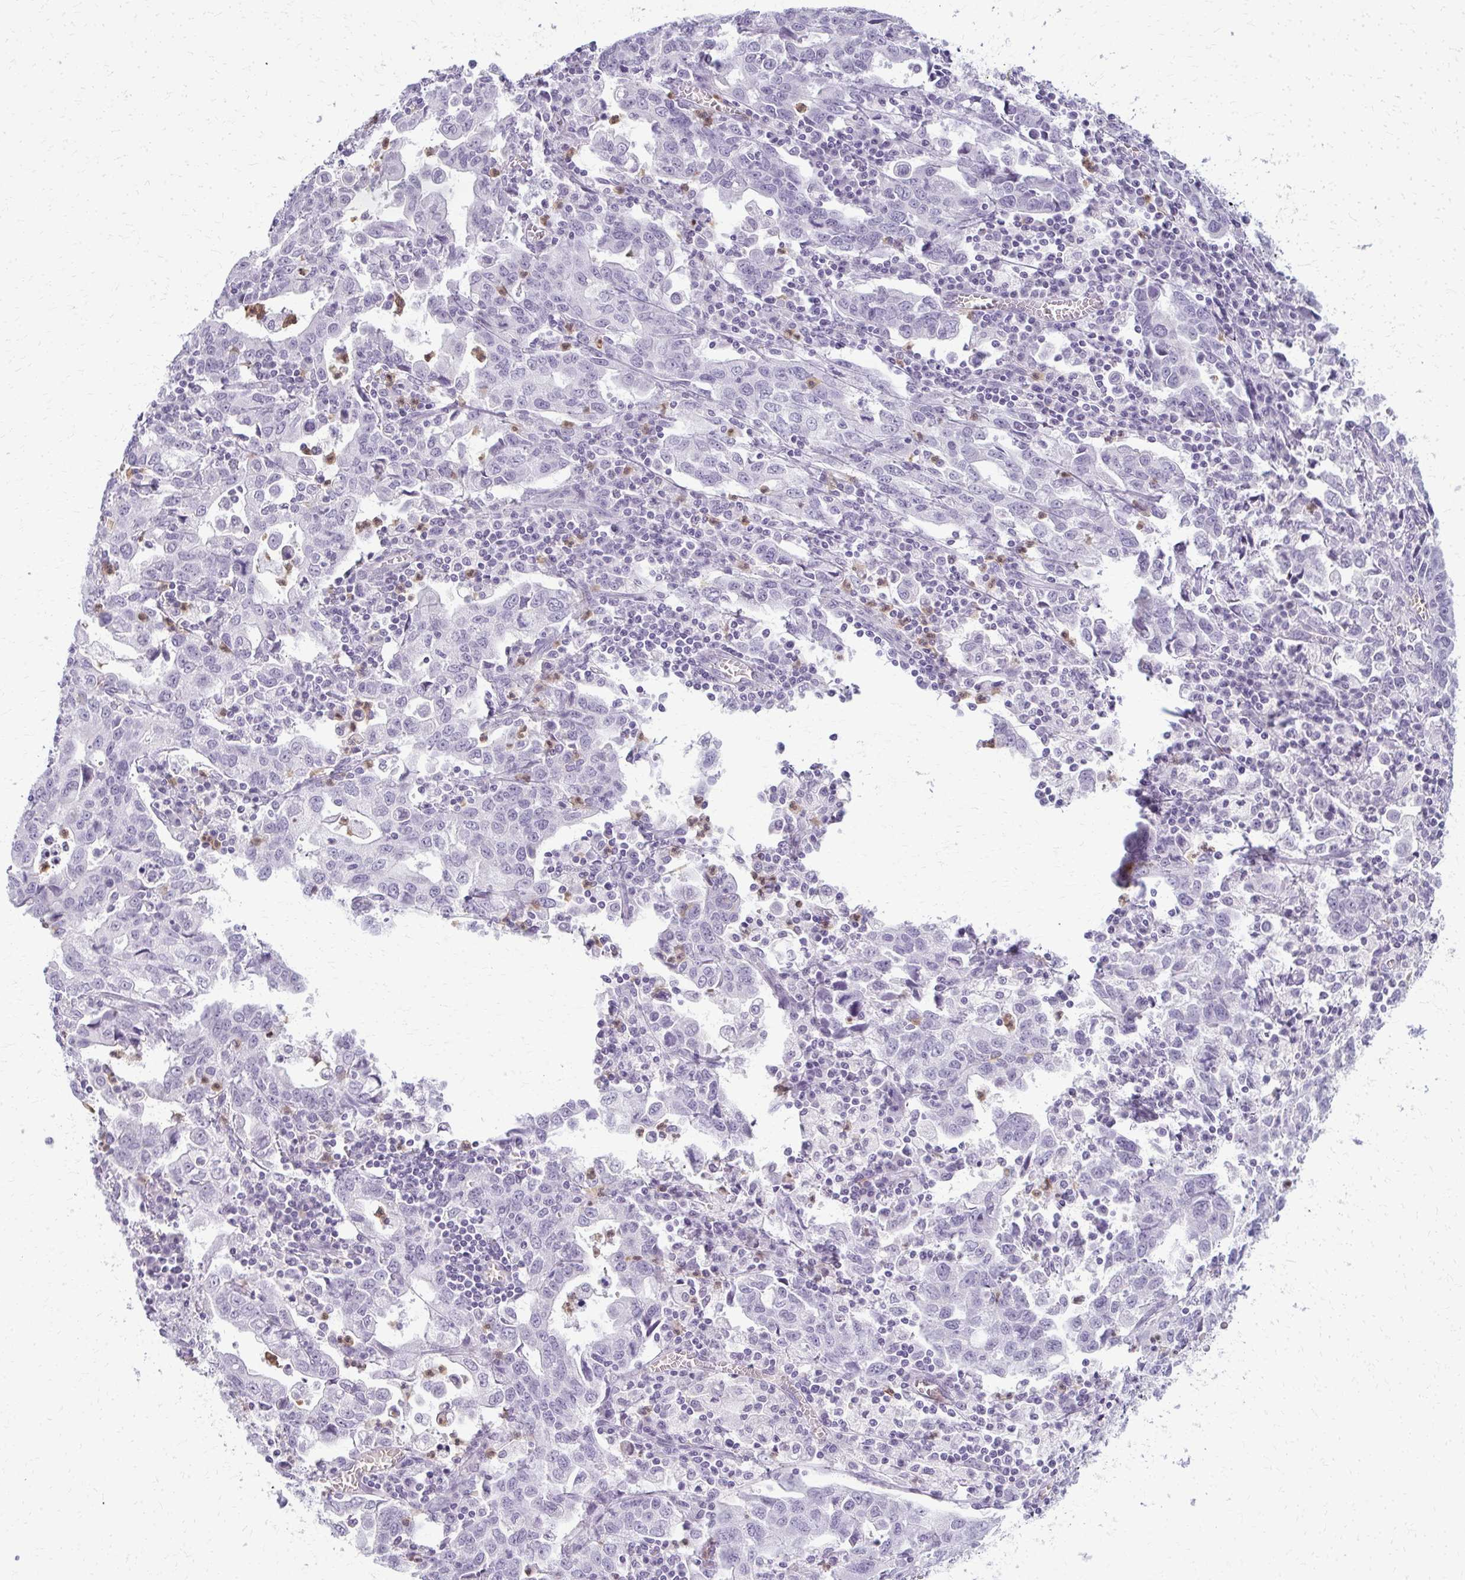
{"staining": {"intensity": "negative", "quantity": "none", "location": "none"}, "tissue": "stomach cancer", "cell_type": "Tumor cells", "image_type": "cancer", "snomed": [{"axis": "morphology", "description": "Adenocarcinoma, NOS"}, {"axis": "topography", "description": "Stomach, upper"}], "caption": "Tumor cells are negative for brown protein staining in adenocarcinoma (stomach).", "gene": "CA3", "patient": {"sex": "male", "age": 85}}